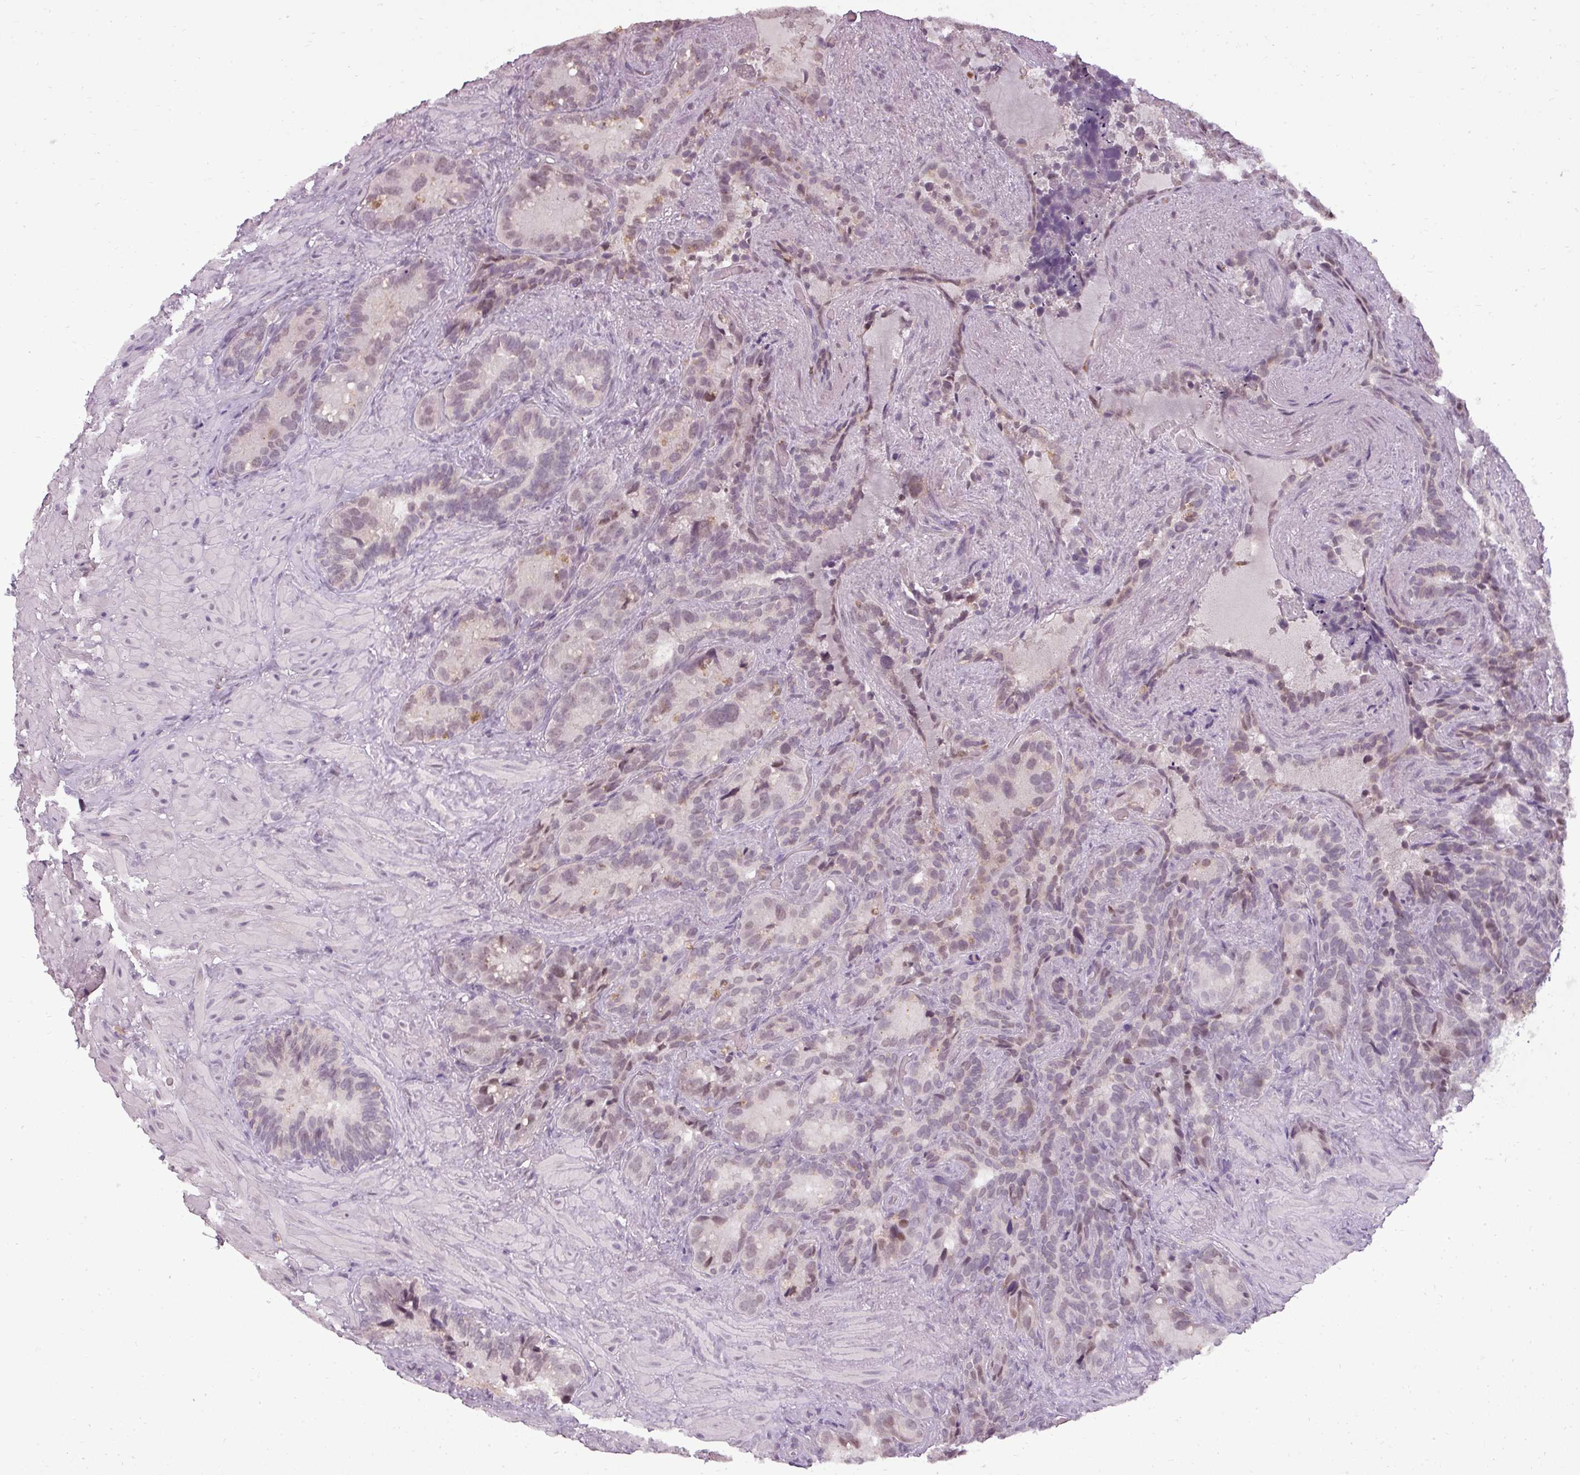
{"staining": {"intensity": "moderate", "quantity": "25%-75%", "location": "nuclear"}, "tissue": "seminal vesicle", "cell_type": "Glandular cells", "image_type": "normal", "snomed": [{"axis": "morphology", "description": "Normal tissue, NOS"}, {"axis": "topography", "description": "Seminal veicle"}], "caption": "Glandular cells exhibit medium levels of moderate nuclear staining in approximately 25%-75% of cells in benign seminal vesicle. The staining was performed using DAB to visualize the protein expression in brown, while the nuclei were stained in blue with hematoxylin (Magnification: 20x).", "gene": "BCAS3", "patient": {"sex": "male", "age": 62}}